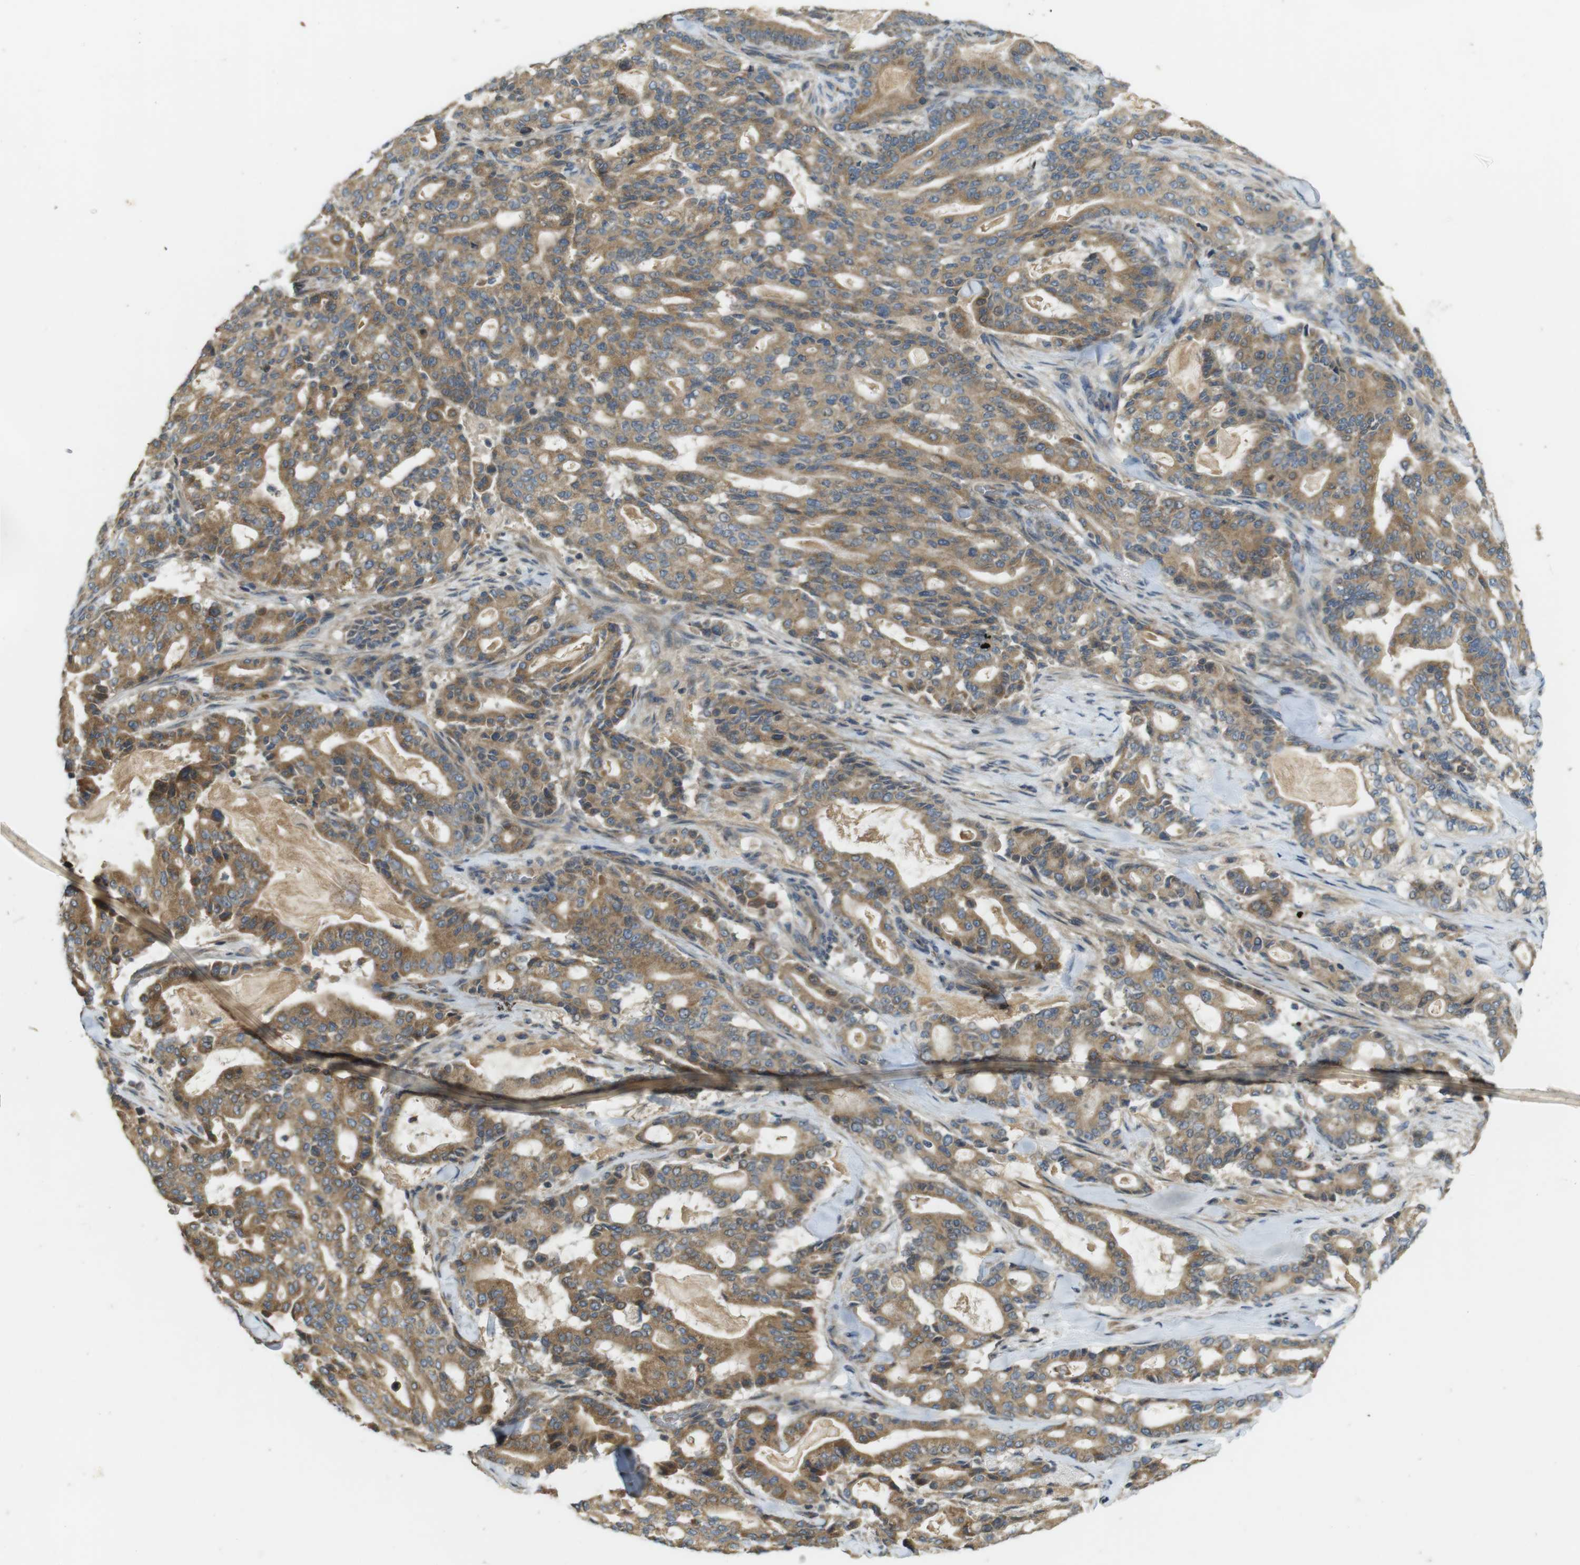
{"staining": {"intensity": "moderate", "quantity": ">75%", "location": "cytoplasmic/membranous"}, "tissue": "pancreatic cancer", "cell_type": "Tumor cells", "image_type": "cancer", "snomed": [{"axis": "morphology", "description": "Adenocarcinoma, NOS"}, {"axis": "topography", "description": "Pancreas"}], "caption": "Pancreatic adenocarcinoma stained for a protein (brown) reveals moderate cytoplasmic/membranous positive staining in approximately >75% of tumor cells.", "gene": "CLTC", "patient": {"sex": "male", "age": 63}}